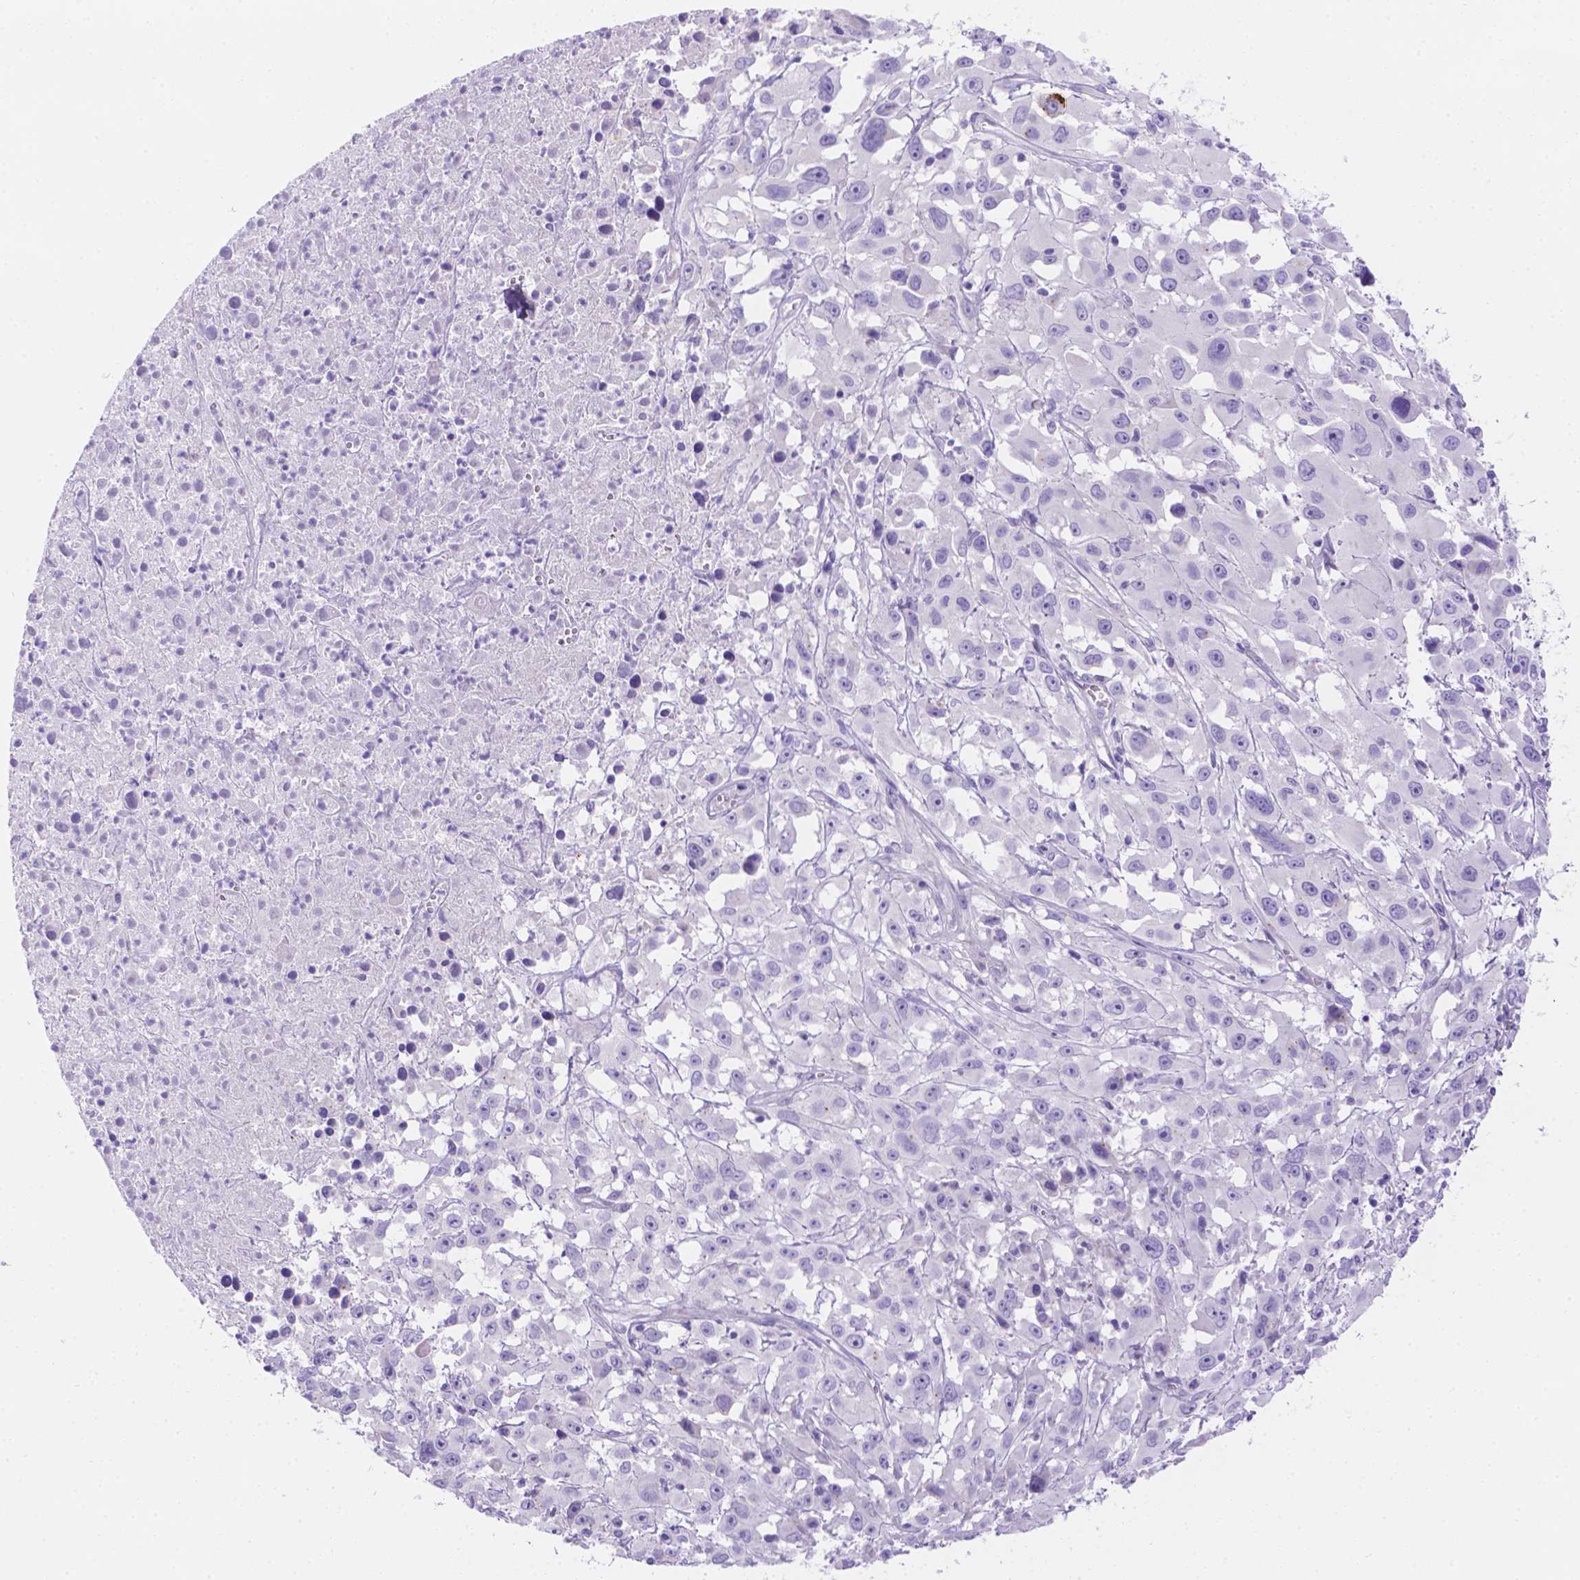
{"staining": {"intensity": "negative", "quantity": "none", "location": "none"}, "tissue": "melanoma", "cell_type": "Tumor cells", "image_type": "cancer", "snomed": [{"axis": "morphology", "description": "Malignant melanoma, Metastatic site"}, {"axis": "topography", "description": "Soft tissue"}], "caption": "An immunohistochemistry histopathology image of malignant melanoma (metastatic site) is shown. There is no staining in tumor cells of malignant melanoma (metastatic site).", "gene": "MLN", "patient": {"sex": "male", "age": 50}}